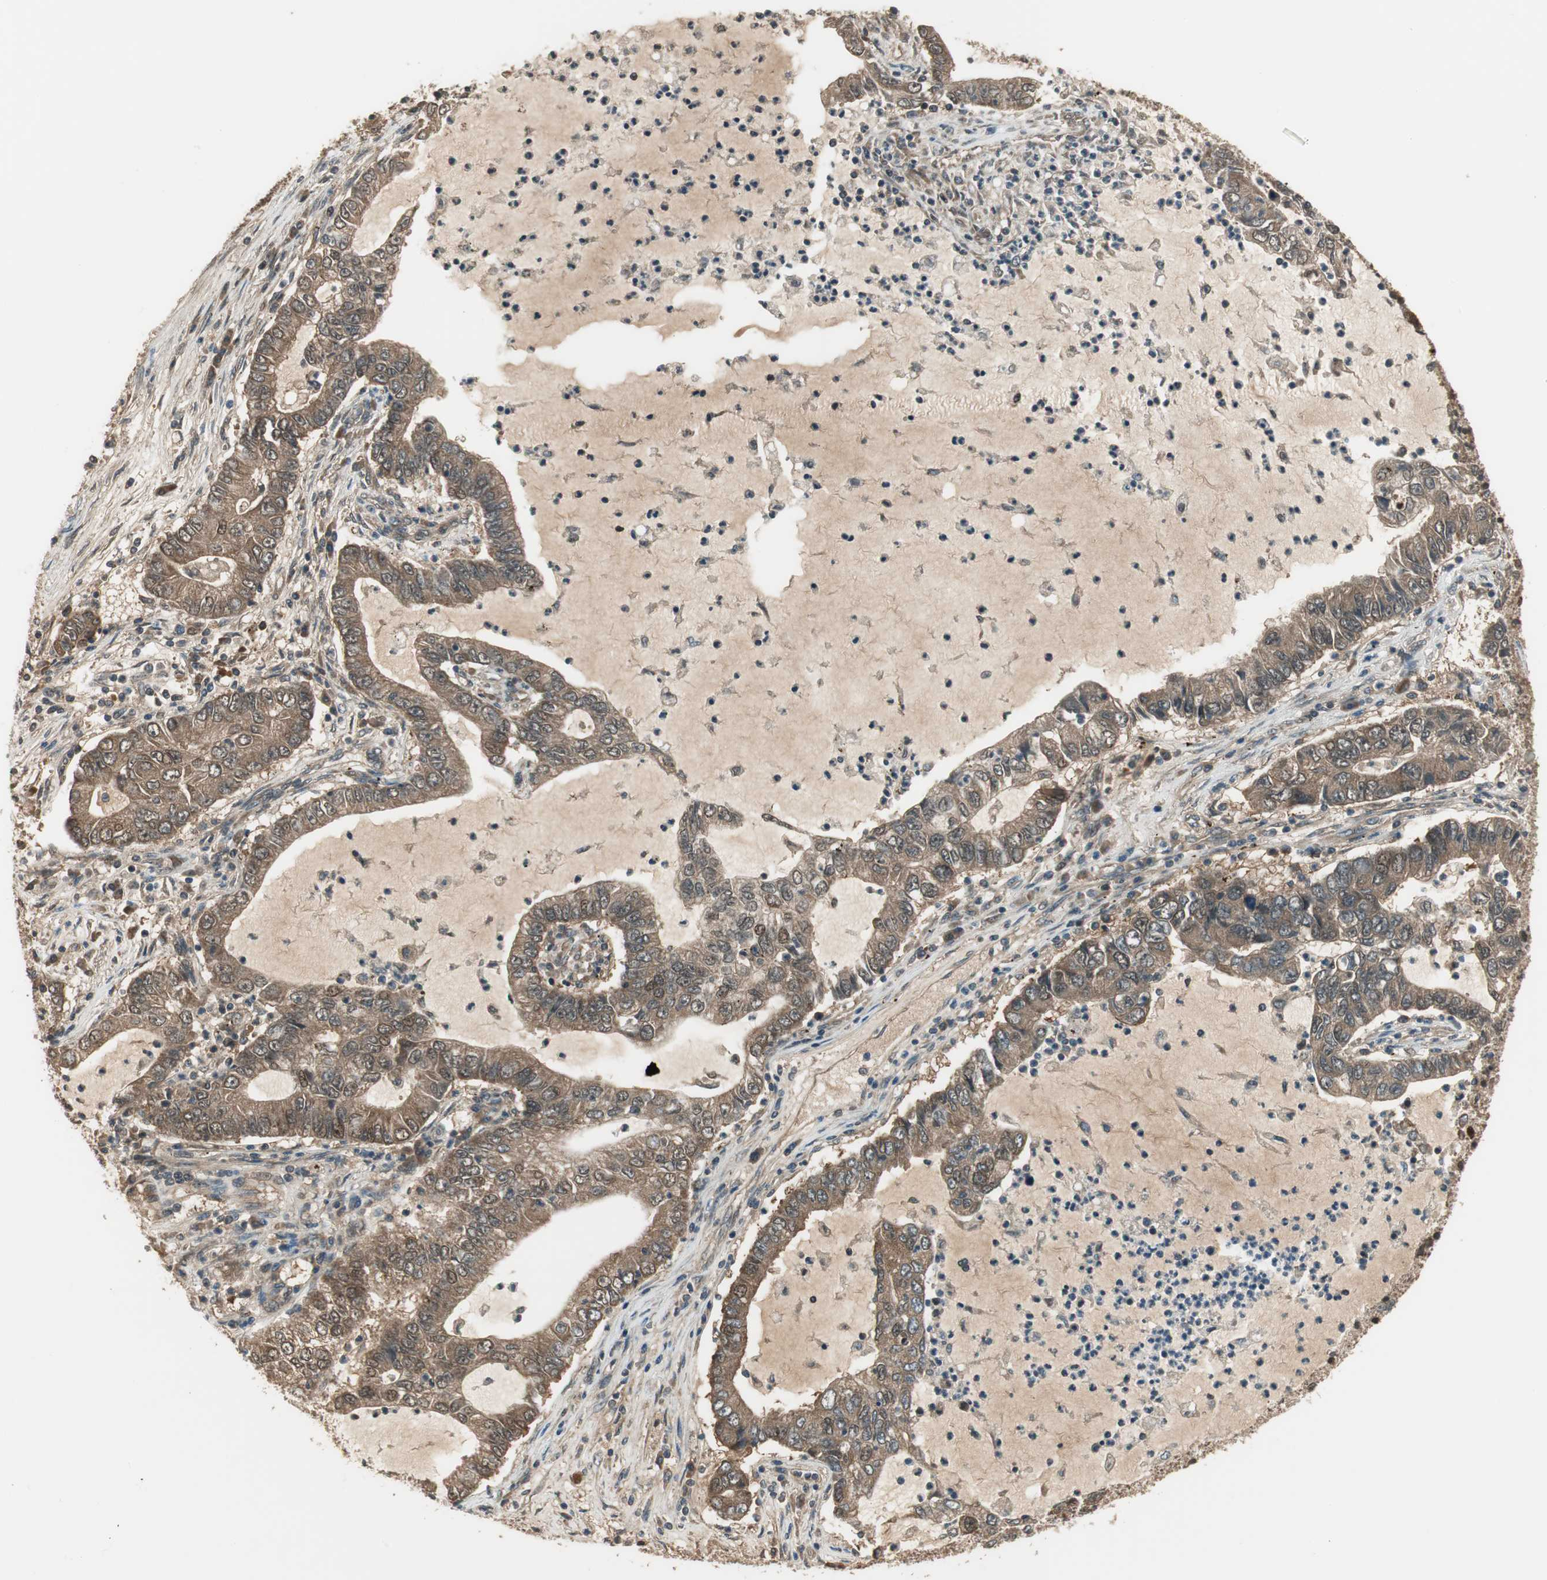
{"staining": {"intensity": "moderate", "quantity": ">75%", "location": "cytoplasmic/membranous"}, "tissue": "lung cancer", "cell_type": "Tumor cells", "image_type": "cancer", "snomed": [{"axis": "morphology", "description": "Adenocarcinoma, NOS"}, {"axis": "topography", "description": "Lung"}], "caption": "Immunohistochemistry image of lung adenocarcinoma stained for a protein (brown), which displays medium levels of moderate cytoplasmic/membranous staining in approximately >75% of tumor cells.", "gene": "PFDN5", "patient": {"sex": "female", "age": 51}}